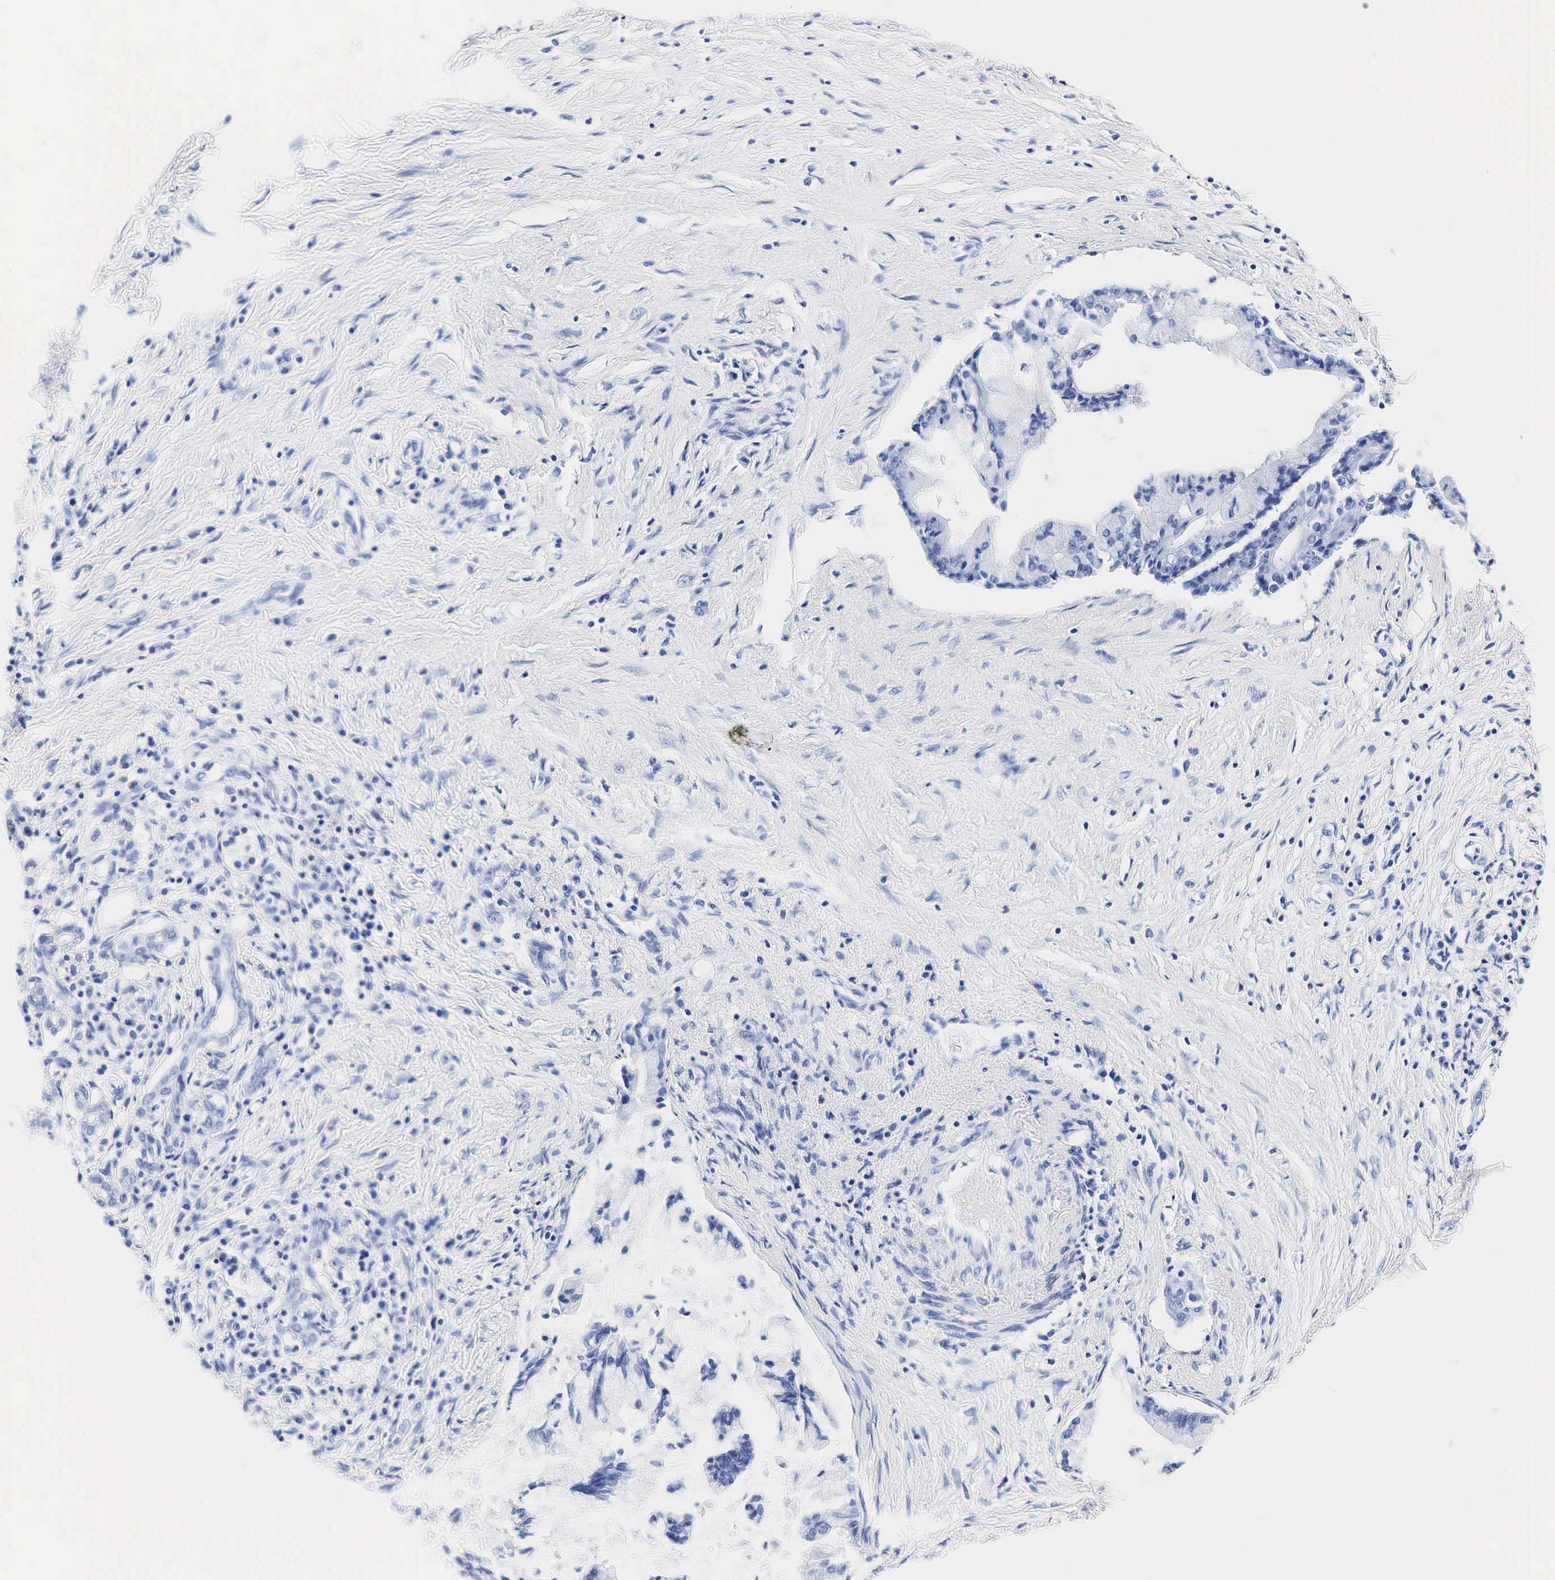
{"staining": {"intensity": "negative", "quantity": "none", "location": "none"}, "tissue": "pancreatic cancer", "cell_type": "Tumor cells", "image_type": "cancer", "snomed": [{"axis": "morphology", "description": "Adenocarcinoma, NOS"}, {"axis": "topography", "description": "Pancreas"}], "caption": "A high-resolution photomicrograph shows immunohistochemistry staining of pancreatic cancer (adenocarcinoma), which shows no significant positivity in tumor cells. (DAB immunohistochemistry (IHC) visualized using brightfield microscopy, high magnification).", "gene": "TG", "patient": {"sex": "male", "age": 59}}